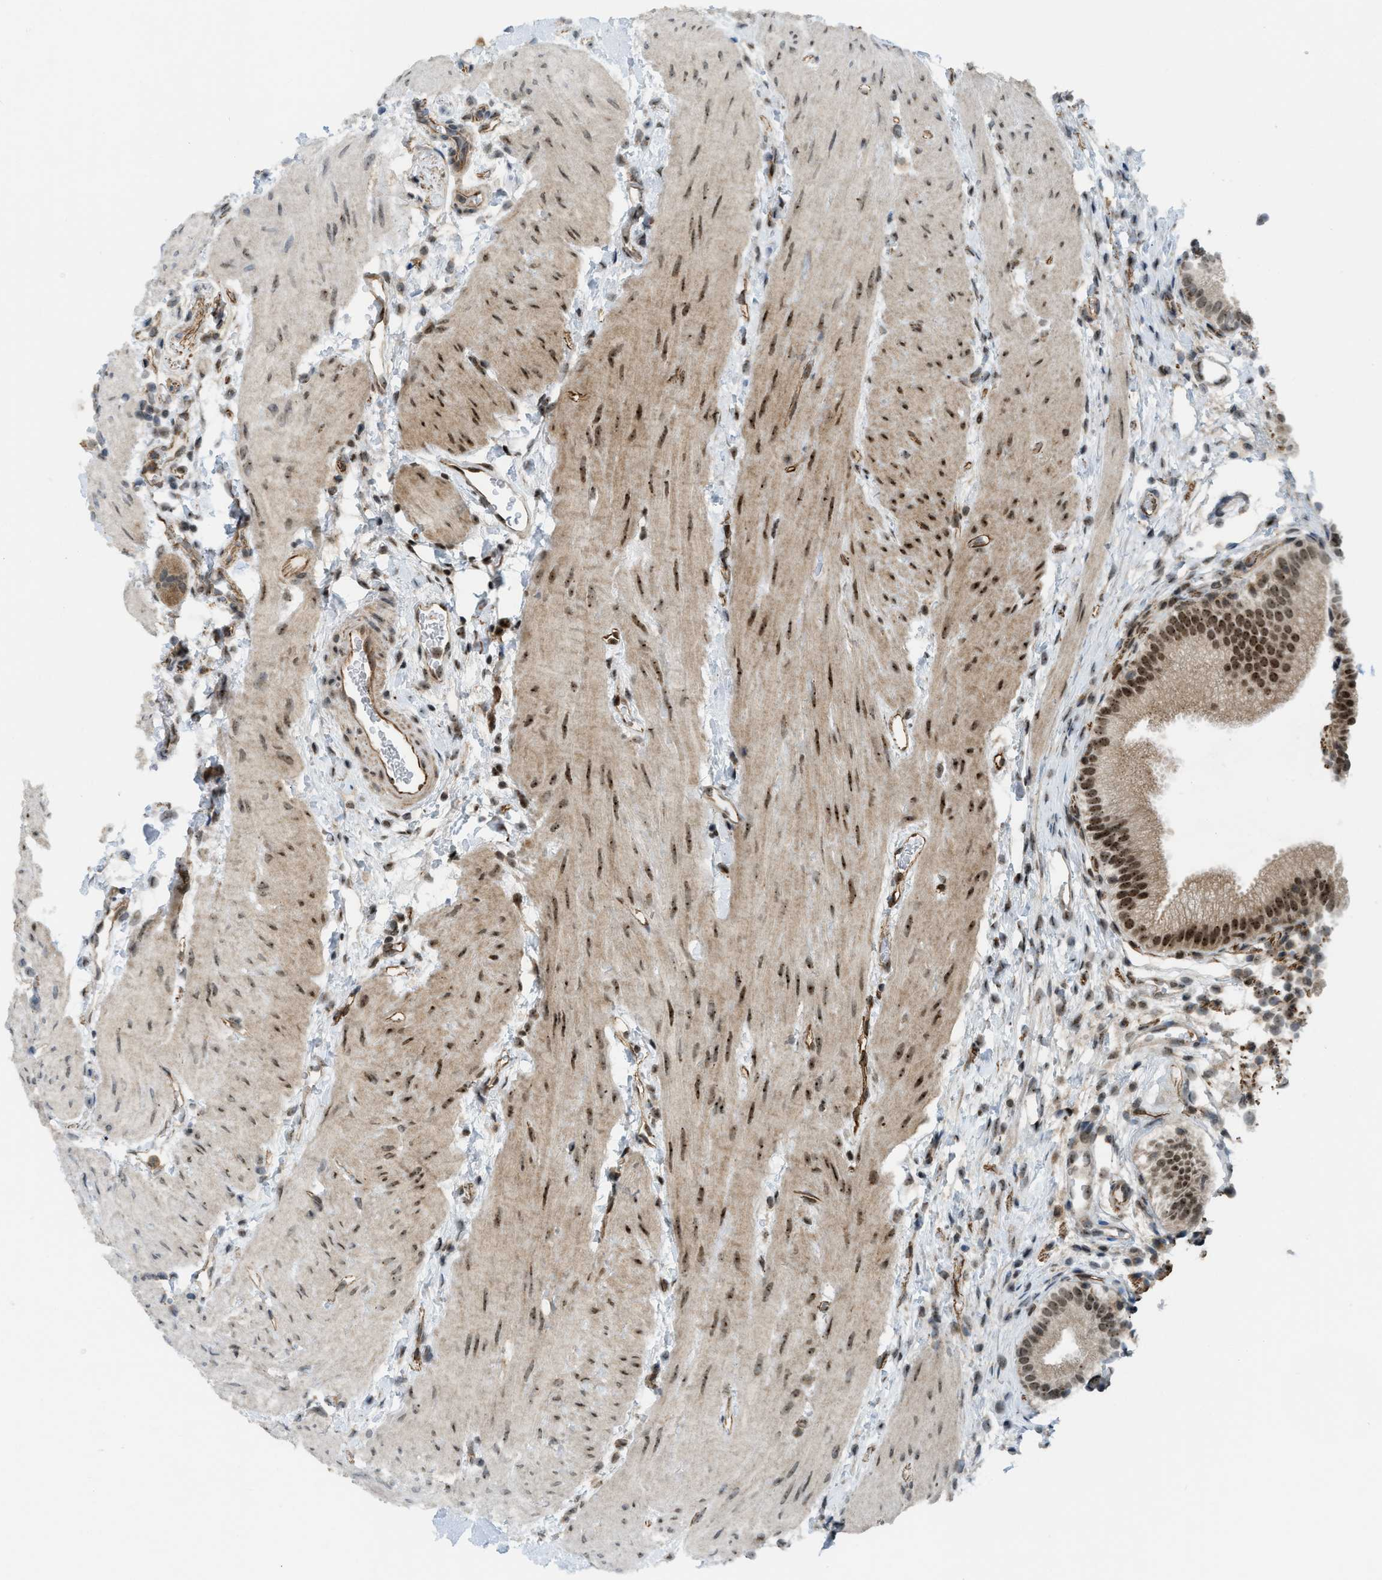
{"staining": {"intensity": "strong", "quantity": ">75%", "location": "nuclear"}, "tissue": "gallbladder", "cell_type": "Glandular cells", "image_type": "normal", "snomed": [{"axis": "morphology", "description": "Normal tissue, NOS"}, {"axis": "topography", "description": "Gallbladder"}], "caption": "Brown immunohistochemical staining in normal human gallbladder shows strong nuclear positivity in about >75% of glandular cells.", "gene": "E2F1", "patient": {"sex": "female", "age": 26}}